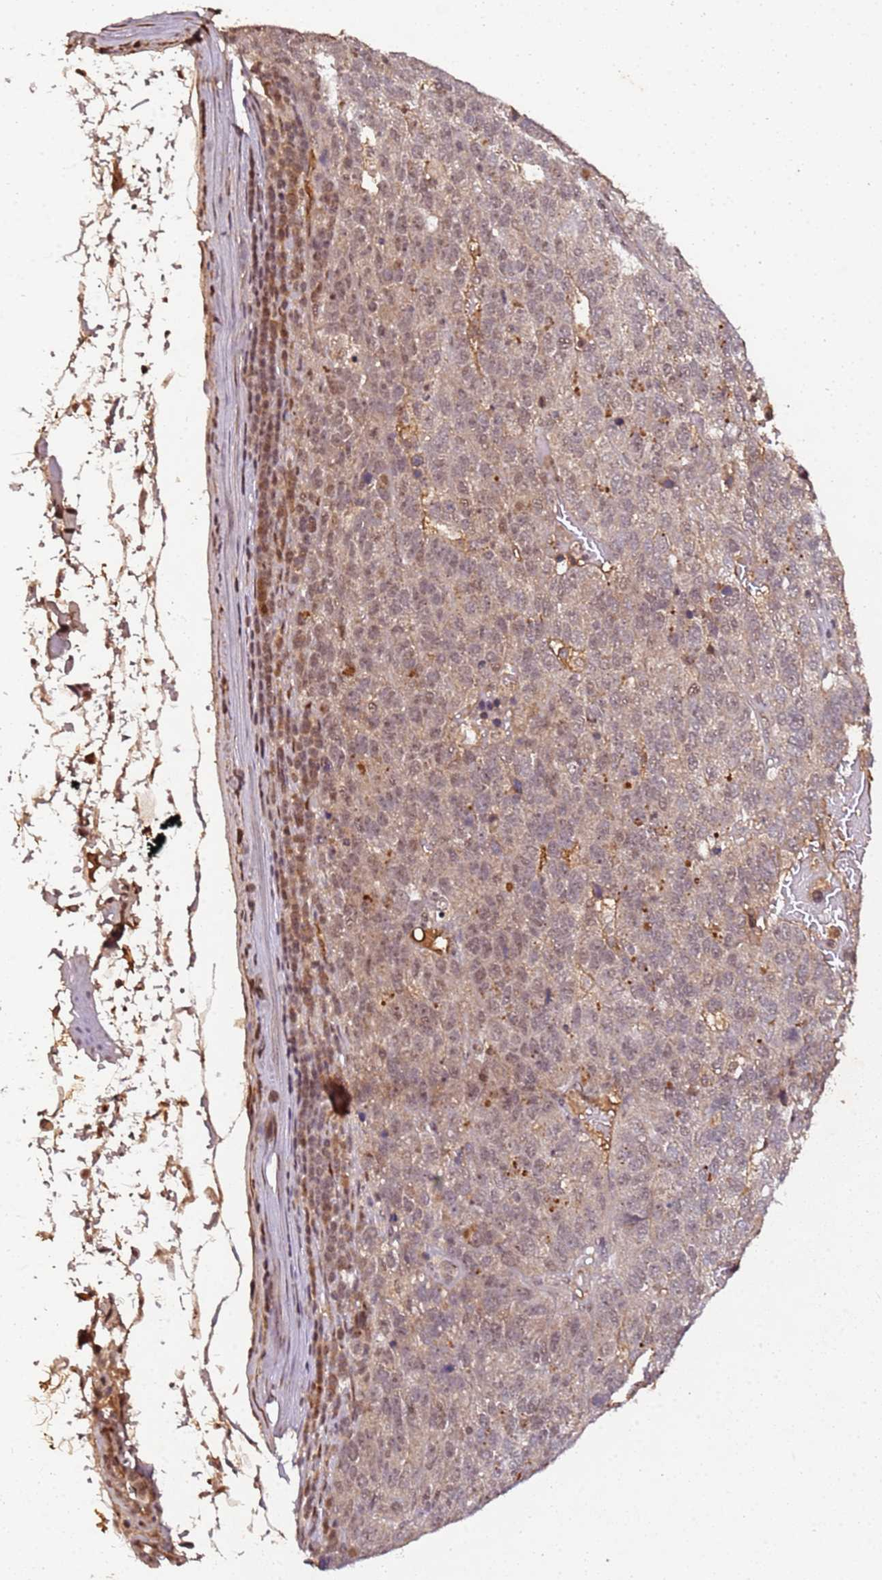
{"staining": {"intensity": "moderate", "quantity": "25%-75%", "location": "cytoplasmic/membranous"}, "tissue": "pancreatic cancer", "cell_type": "Tumor cells", "image_type": "cancer", "snomed": [{"axis": "morphology", "description": "Adenocarcinoma, NOS"}, {"axis": "topography", "description": "Pancreas"}], "caption": "Immunohistochemical staining of pancreatic cancer demonstrates medium levels of moderate cytoplasmic/membranous protein staining in about 25%-75% of tumor cells.", "gene": "COL1A2", "patient": {"sex": "female", "age": 61}}